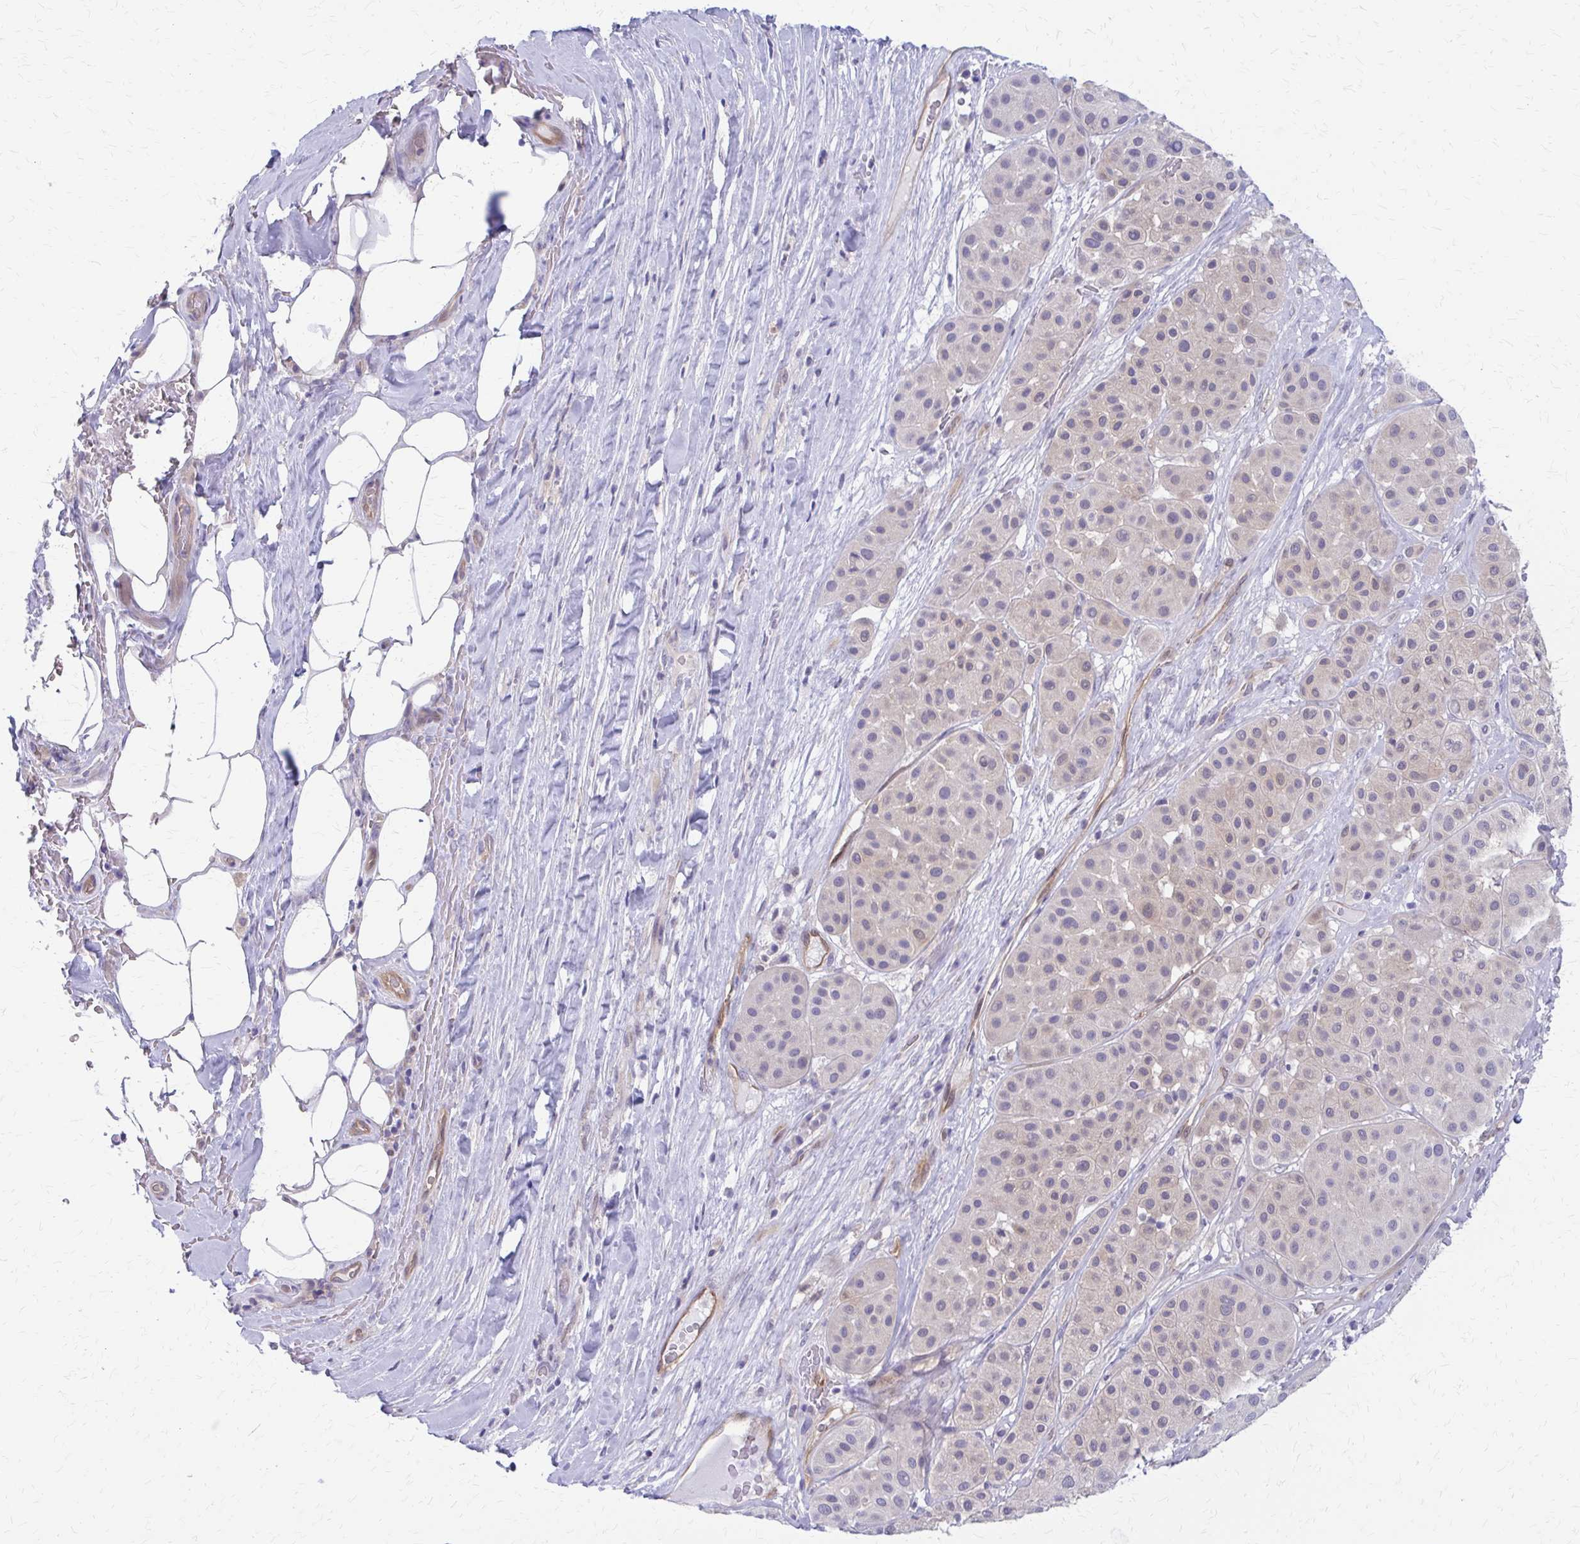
{"staining": {"intensity": "negative", "quantity": "none", "location": "none"}, "tissue": "melanoma", "cell_type": "Tumor cells", "image_type": "cancer", "snomed": [{"axis": "morphology", "description": "Malignant melanoma, Metastatic site"}, {"axis": "topography", "description": "Smooth muscle"}], "caption": "High power microscopy photomicrograph of an IHC histopathology image of malignant melanoma (metastatic site), revealing no significant staining in tumor cells.", "gene": "CLIC2", "patient": {"sex": "male", "age": 41}}